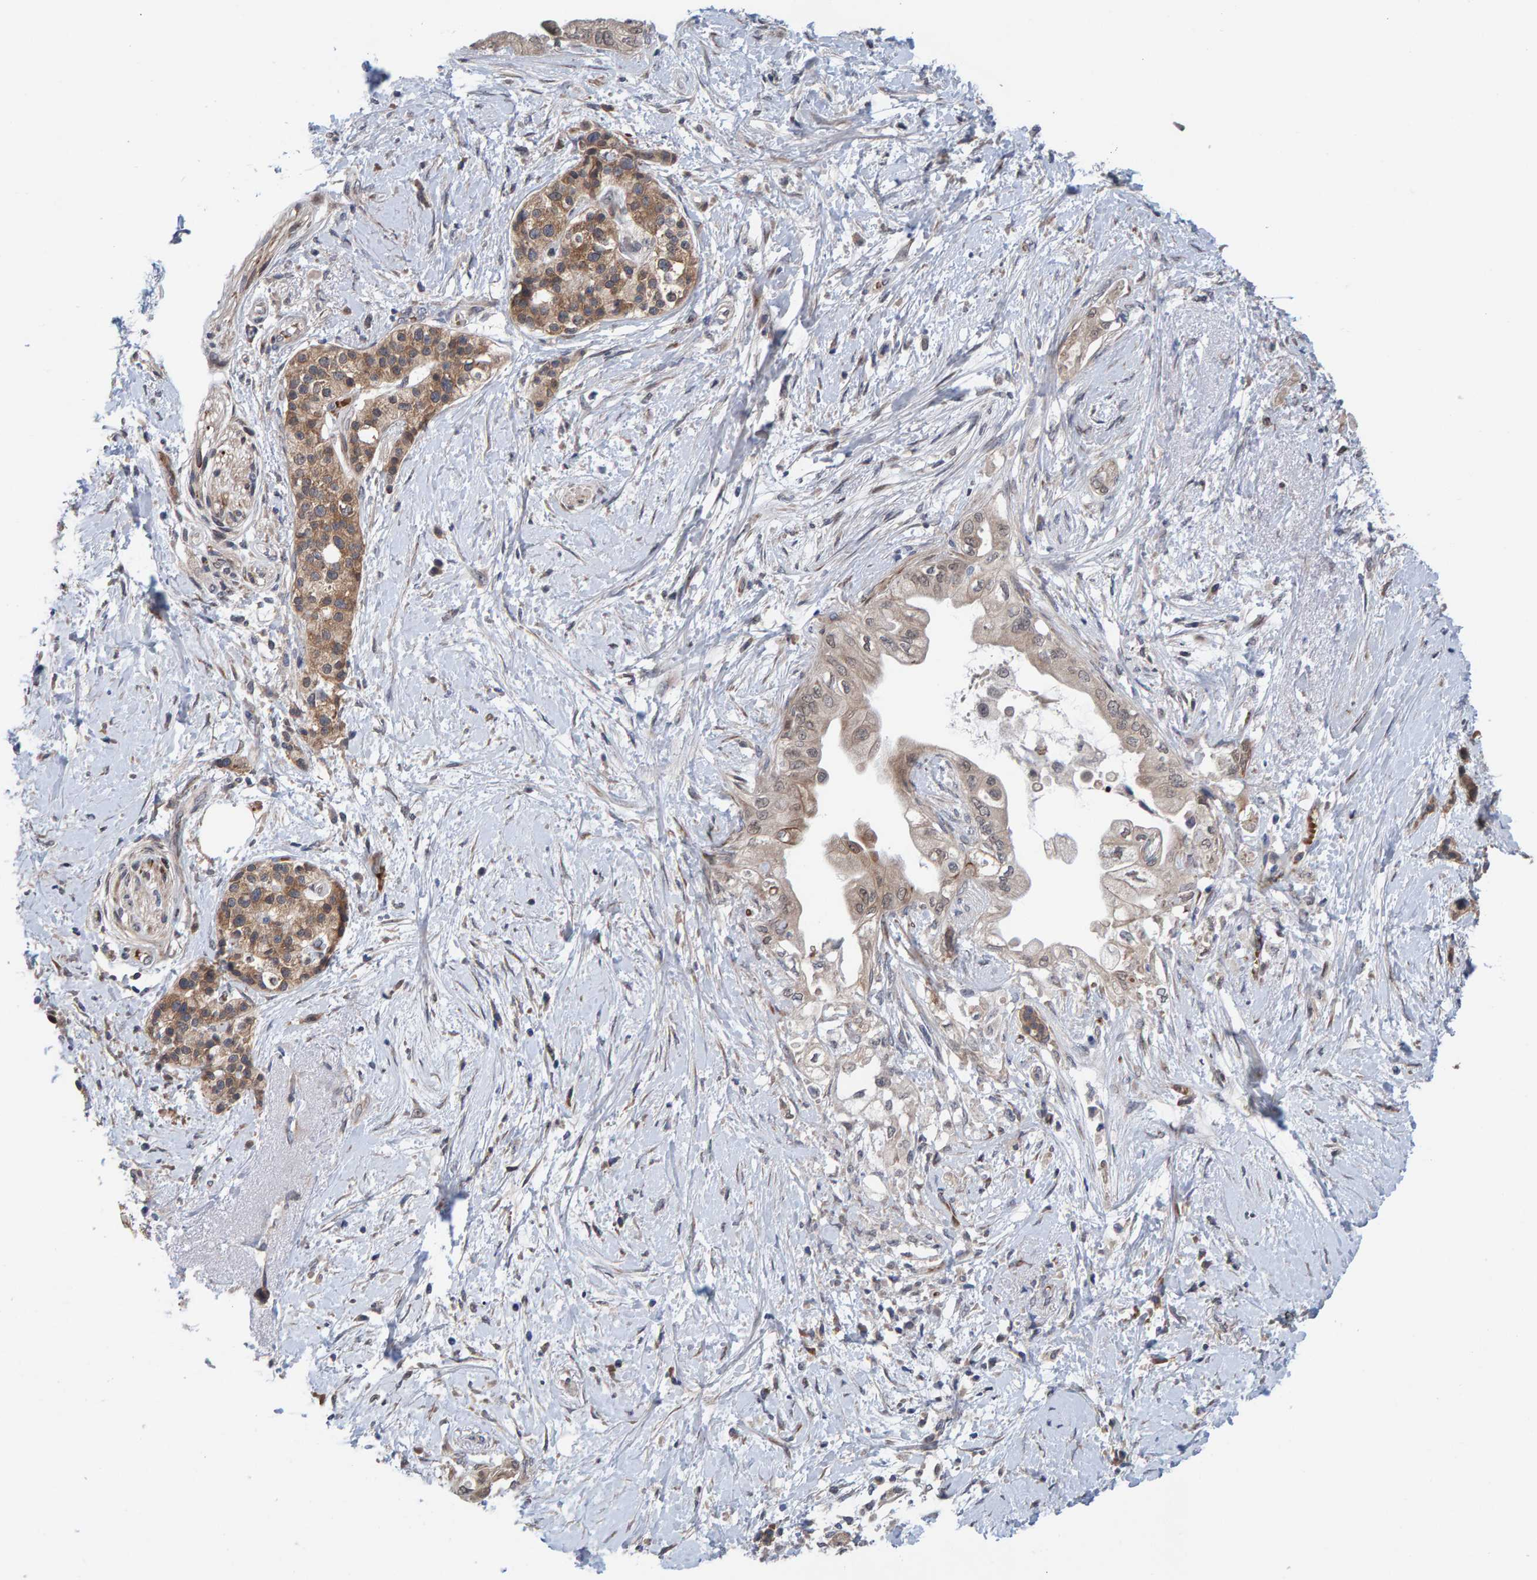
{"staining": {"intensity": "weak", "quantity": "25%-75%", "location": "cytoplasmic/membranous,nuclear"}, "tissue": "pancreatic cancer", "cell_type": "Tumor cells", "image_type": "cancer", "snomed": [{"axis": "morphology", "description": "Normal tissue, NOS"}, {"axis": "morphology", "description": "Adenocarcinoma, NOS"}, {"axis": "topography", "description": "Pancreas"}, {"axis": "topography", "description": "Duodenum"}], "caption": "This photomicrograph demonstrates pancreatic cancer (adenocarcinoma) stained with immunohistochemistry to label a protein in brown. The cytoplasmic/membranous and nuclear of tumor cells show weak positivity for the protein. Nuclei are counter-stained blue.", "gene": "MFSD6L", "patient": {"sex": "female", "age": 60}}